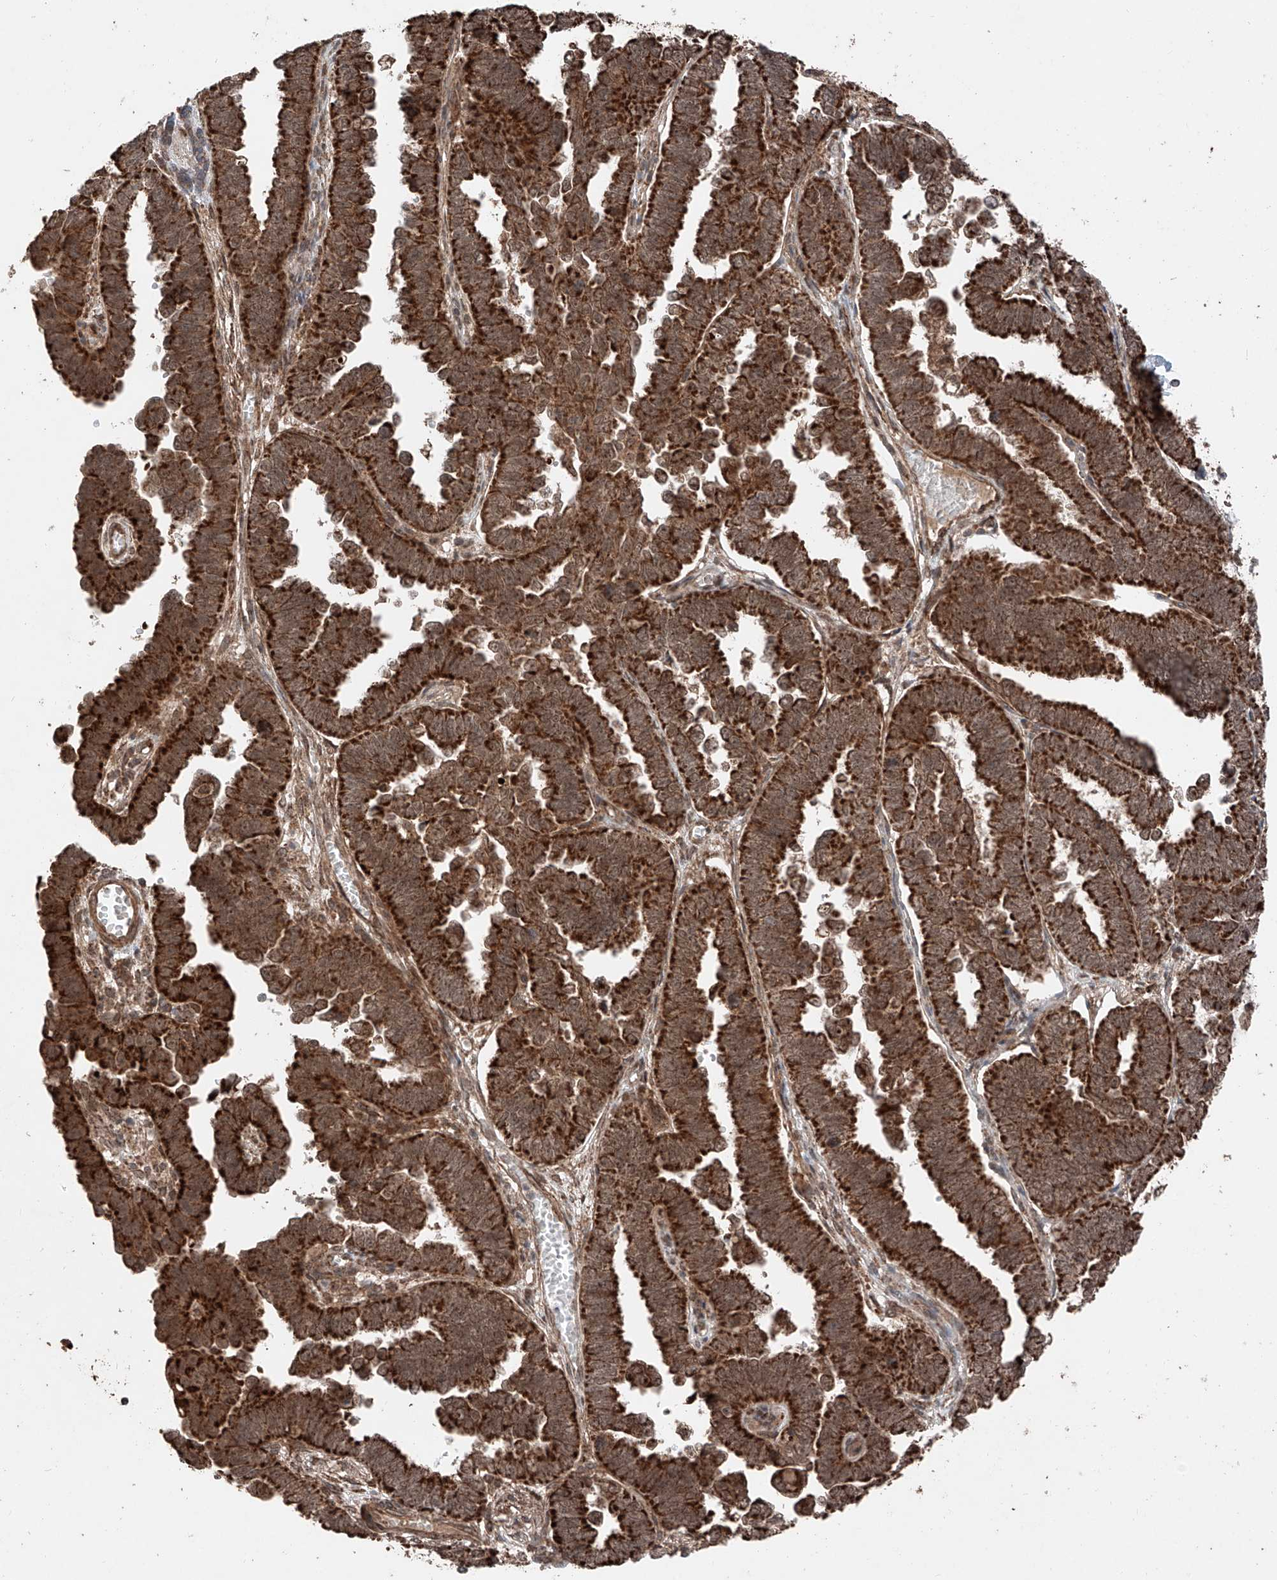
{"staining": {"intensity": "strong", "quantity": ">75%", "location": "cytoplasmic/membranous"}, "tissue": "endometrial cancer", "cell_type": "Tumor cells", "image_type": "cancer", "snomed": [{"axis": "morphology", "description": "Adenocarcinoma, NOS"}, {"axis": "topography", "description": "Endometrium"}], "caption": "DAB immunohistochemical staining of endometrial adenocarcinoma demonstrates strong cytoplasmic/membranous protein expression in approximately >75% of tumor cells.", "gene": "ZSCAN29", "patient": {"sex": "female", "age": 75}}